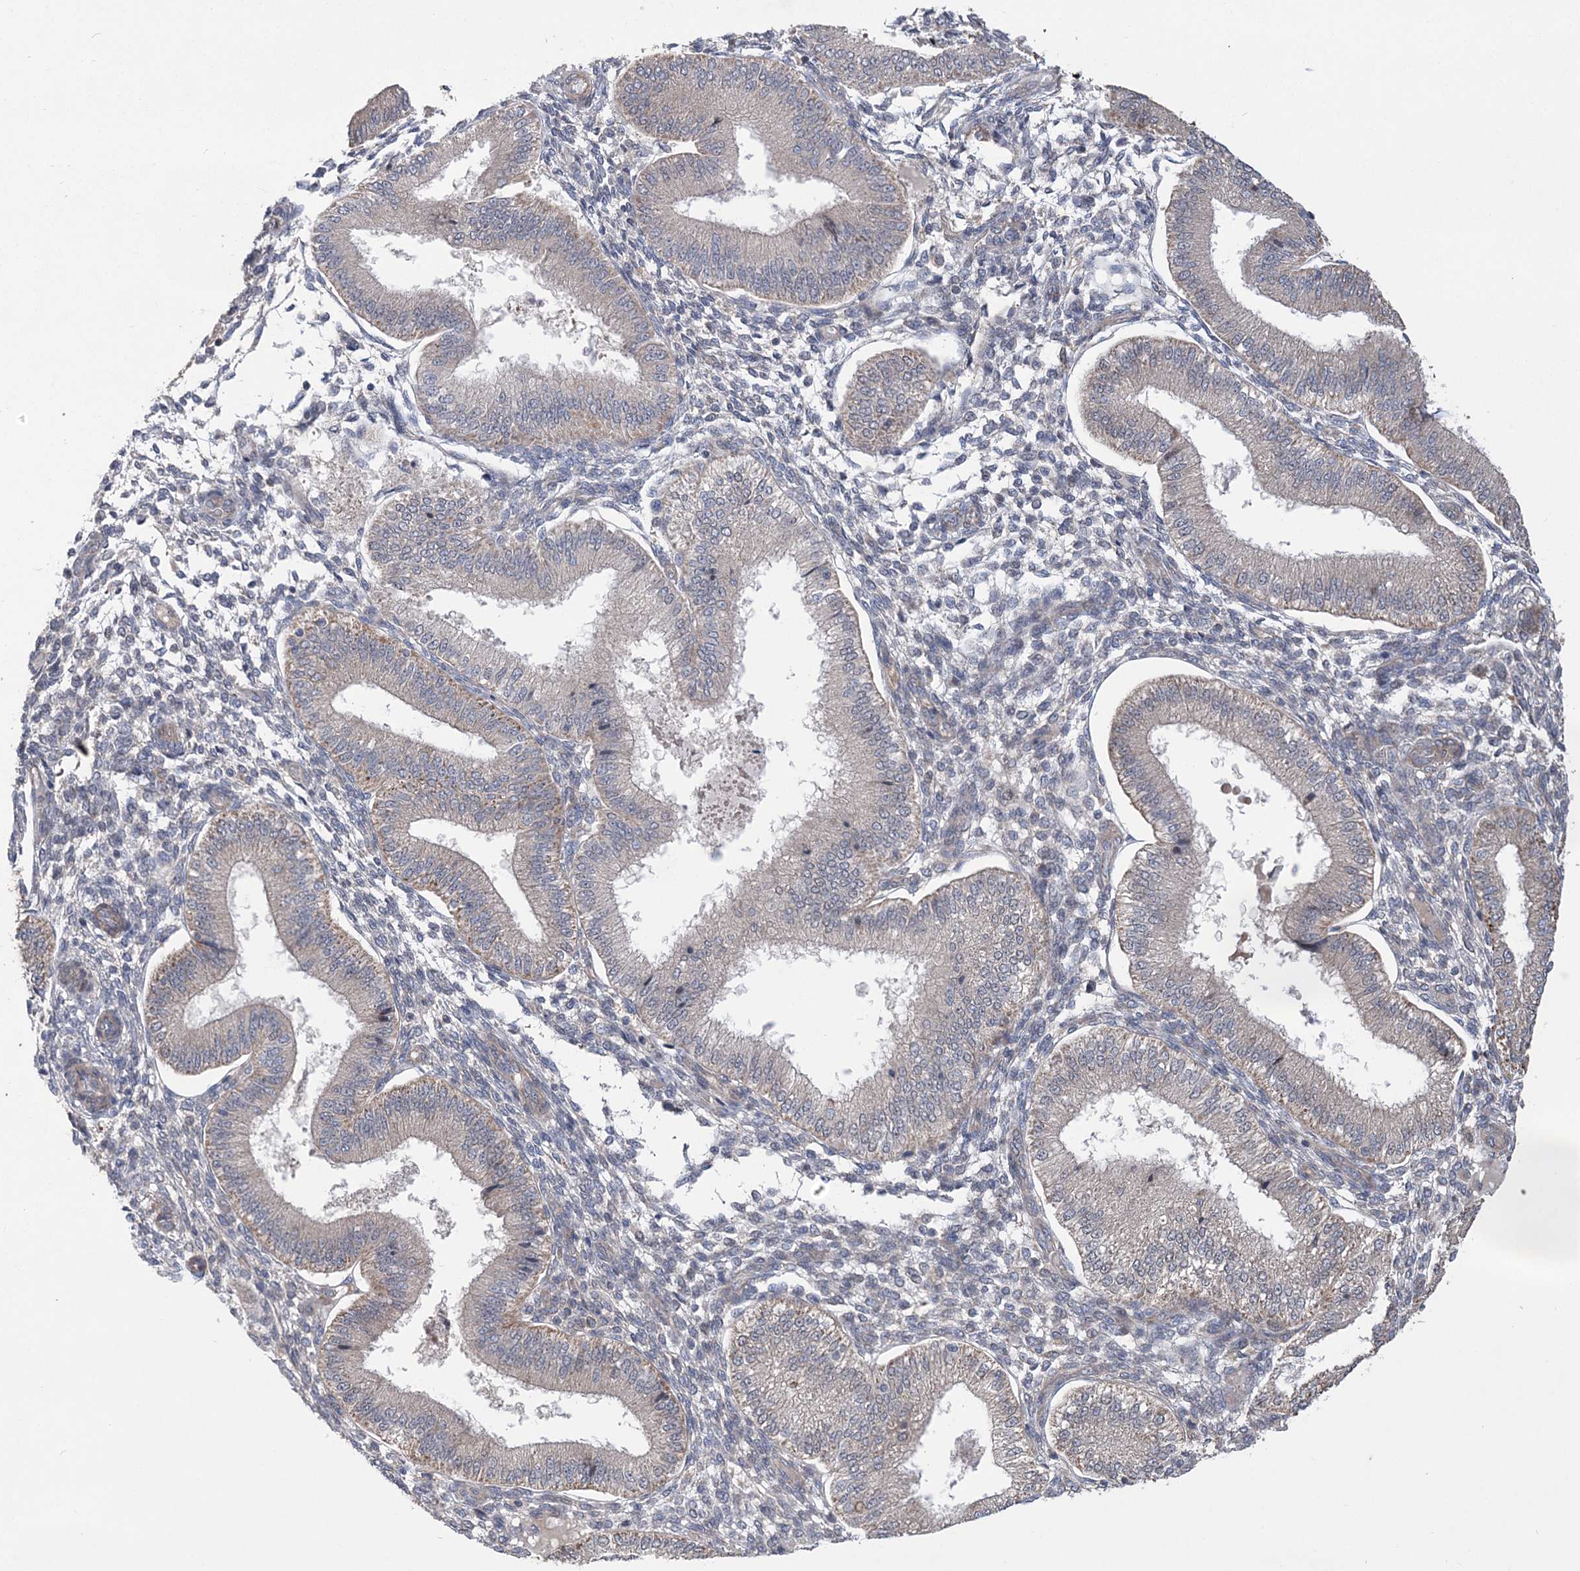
{"staining": {"intensity": "negative", "quantity": "none", "location": "none"}, "tissue": "endometrium", "cell_type": "Cells in endometrial stroma", "image_type": "normal", "snomed": [{"axis": "morphology", "description": "Normal tissue, NOS"}, {"axis": "topography", "description": "Endometrium"}], "caption": "Immunohistochemistry photomicrograph of normal endometrium stained for a protein (brown), which displays no staining in cells in endometrial stroma.", "gene": "MTRF1L", "patient": {"sex": "female", "age": 39}}